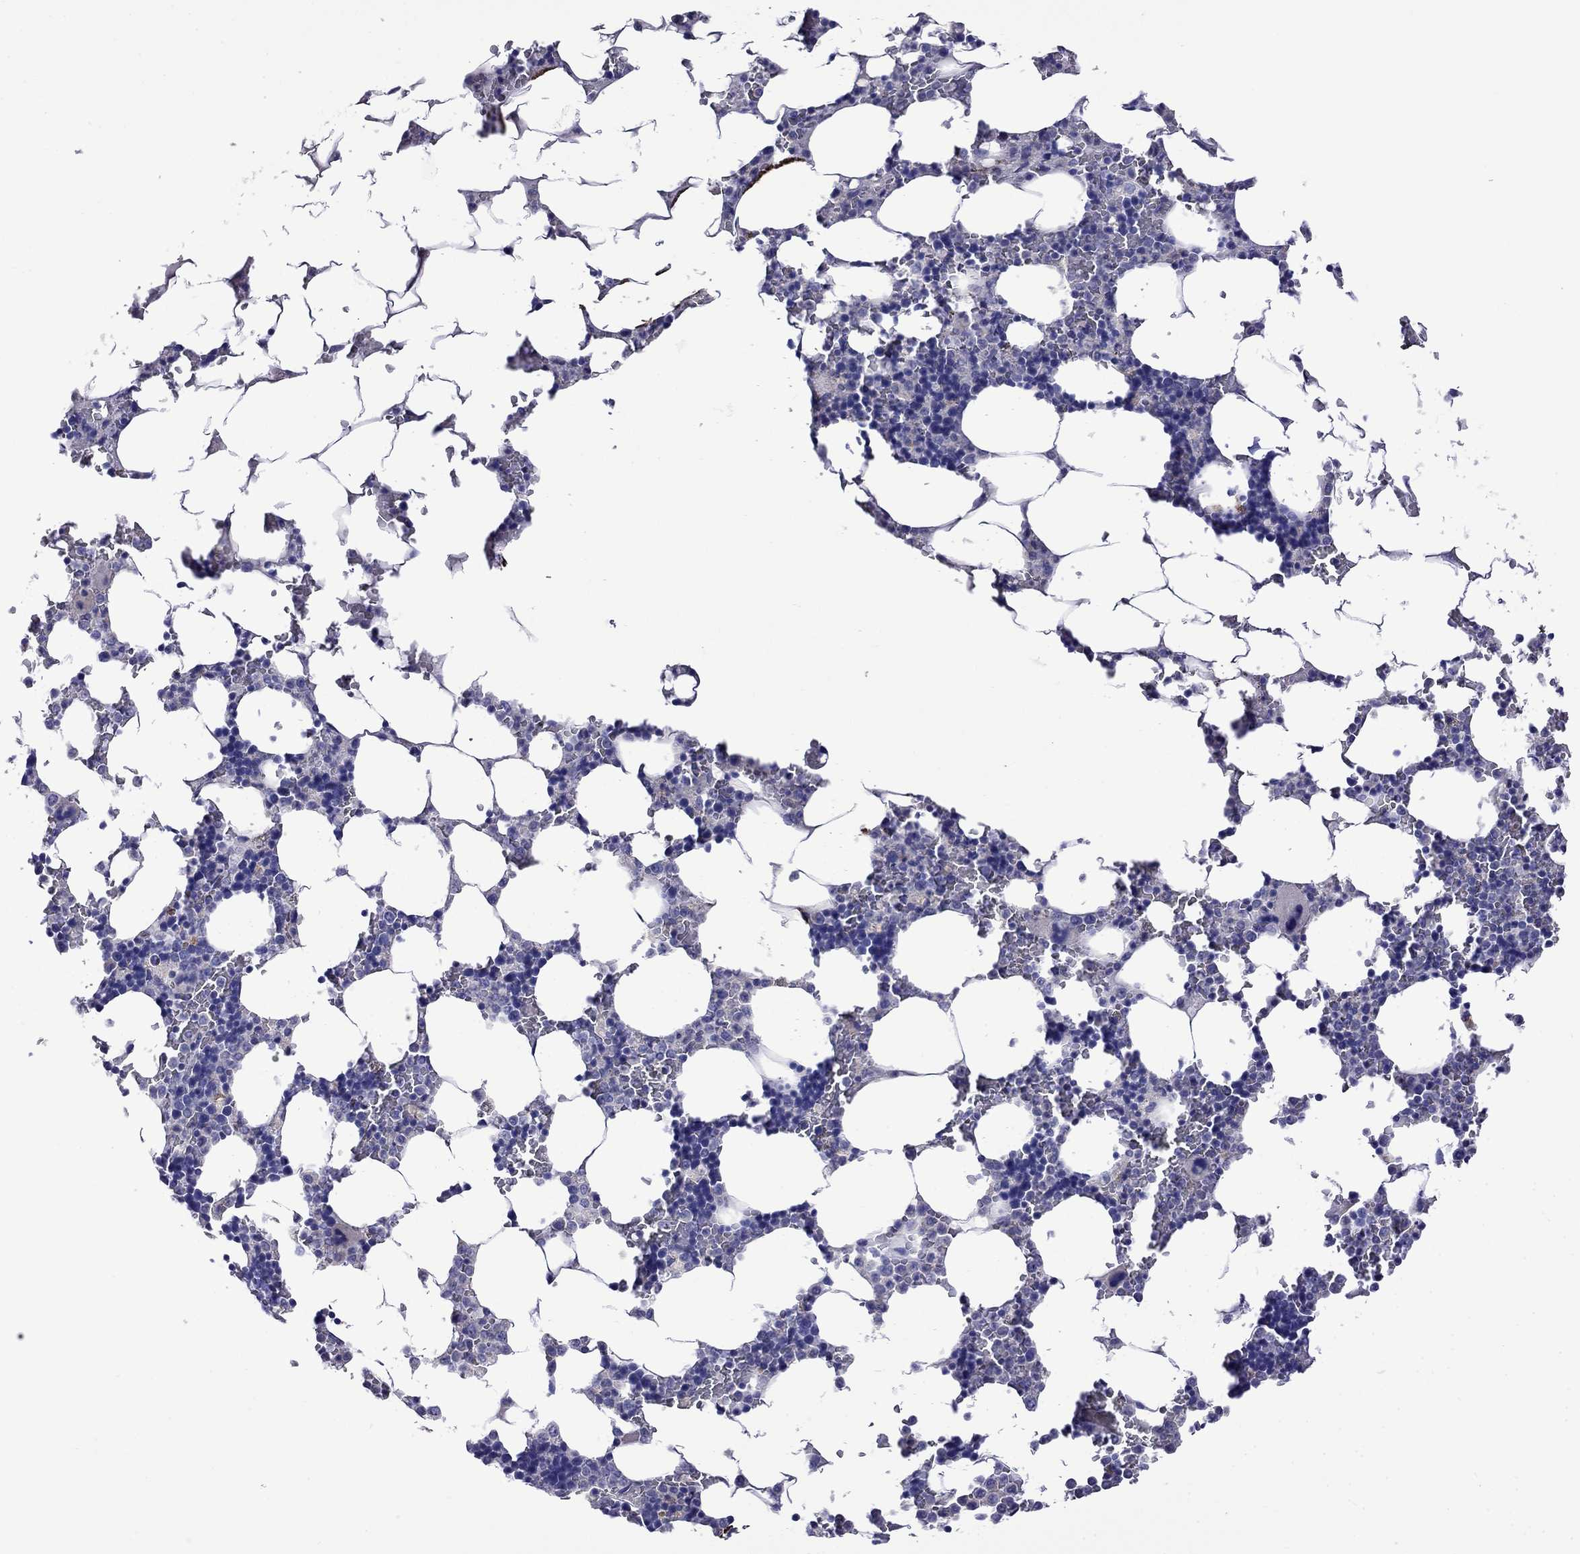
{"staining": {"intensity": "negative", "quantity": "none", "location": "none"}, "tissue": "bone marrow", "cell_type": "Hematopoietic cells", "image_type": "normal", "snomed": [{"axis": "morphology", "description": "Normal tissue, NOS"}, {"axis": "topography", "description": "Bone marrow"}], "caption": "This is an immunohistochemistry (IHC) image of normal human bone marrow. There is no positivity in hematopoietic cells.", "gene": "STAR", "patient": {"sex": "male", "age": 51}}